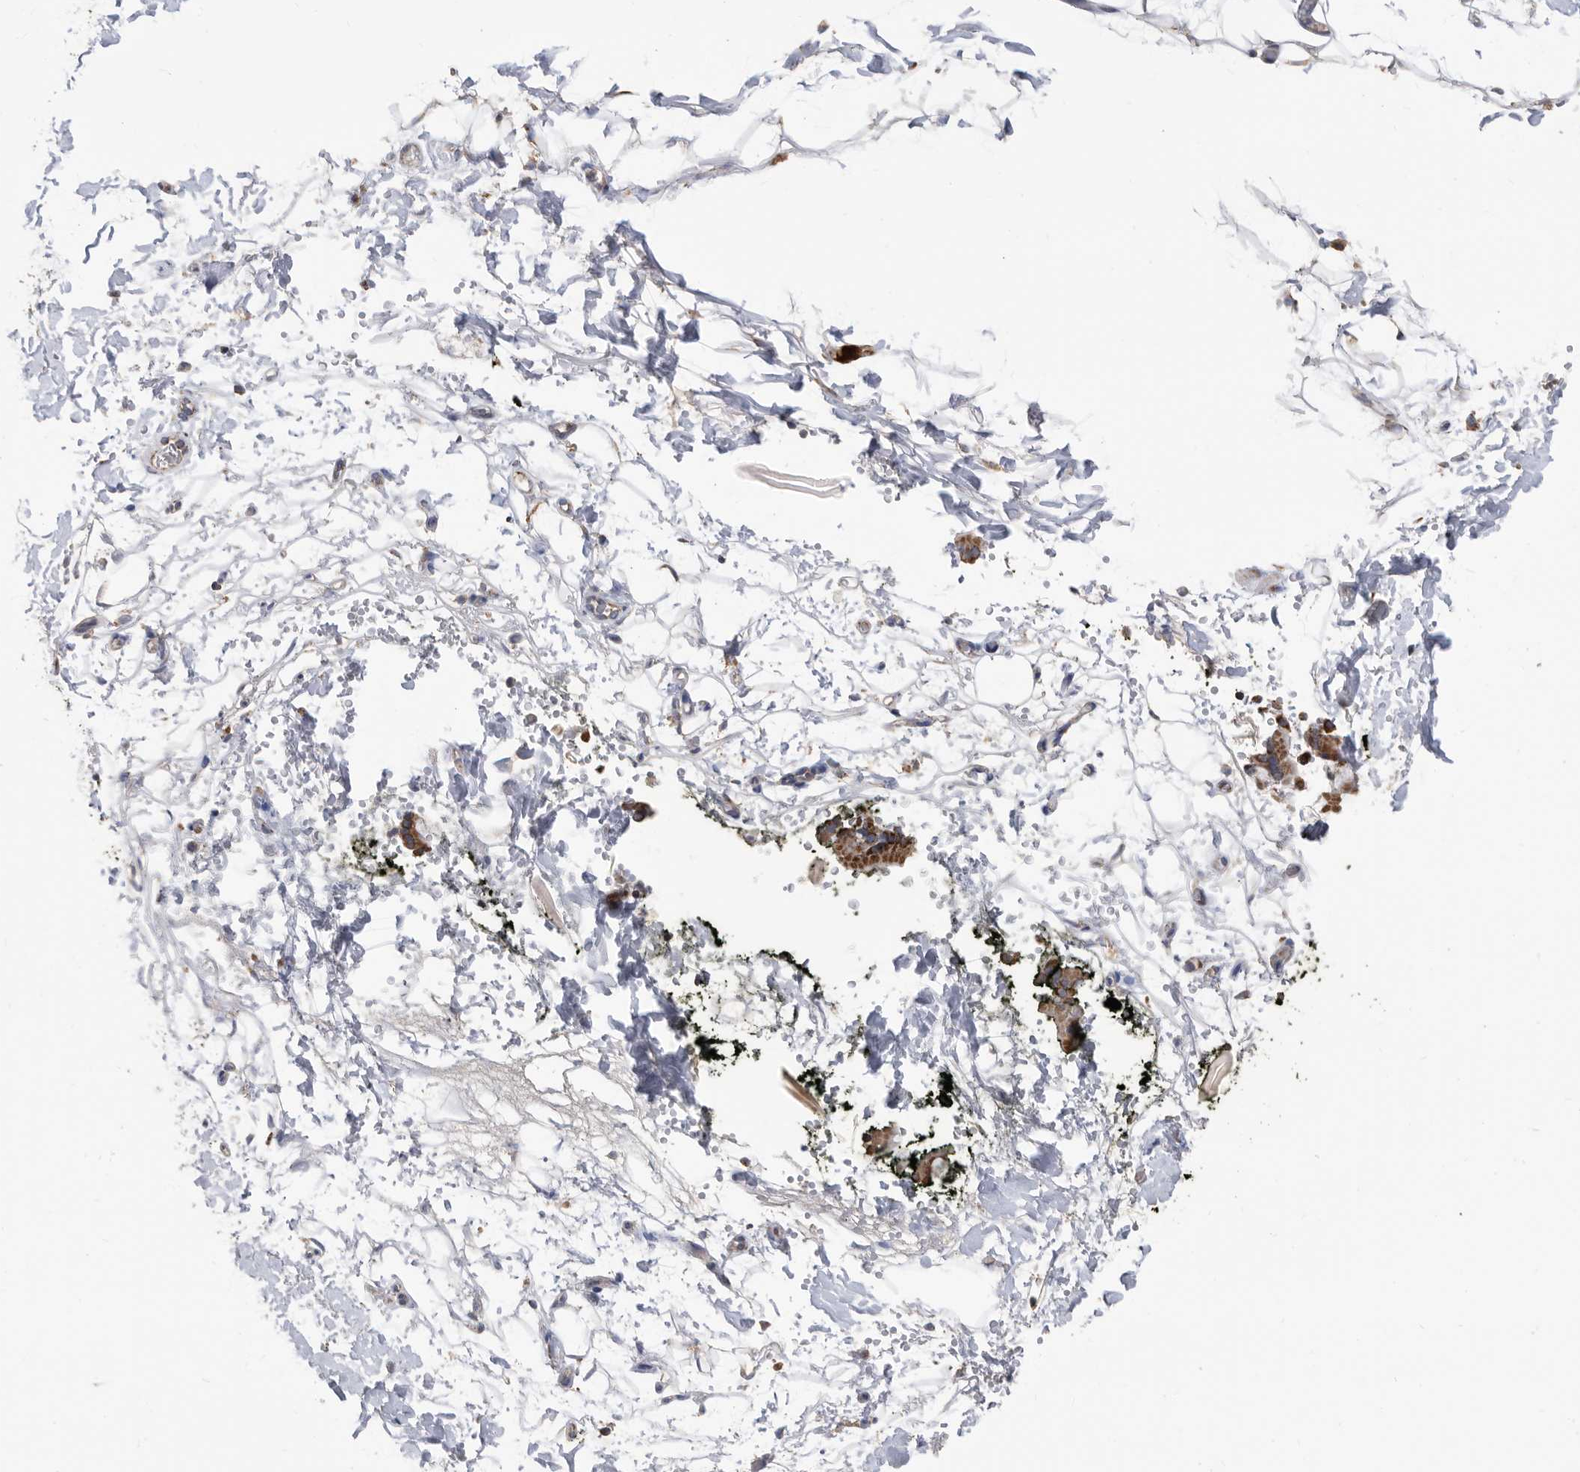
{"staining": {"intensity": "negative", "quantity": "none", "location": "none"}, "tissue": "adipose tissue", "cell_type": "Adipocytes", "image_type": "normal", "snomed": [{"axis": "morphology", "description": "Normal tissue, NOS"}, {"axis": "morphology", "description": "Adenocarcinoma, NOS"}, {"axis": "topography", "description": "Pancreas"}, {"axis": "topography", "description": "Peripheral nerve tissue"}], "caption": "Immunohistochemistry histopathology image of normal adipose tissue stained for a protein (brown), which demonstrates no positivity in adipocytes.", "gene": "WFDC1", "patient": {"sex": "male", "age": 59}}